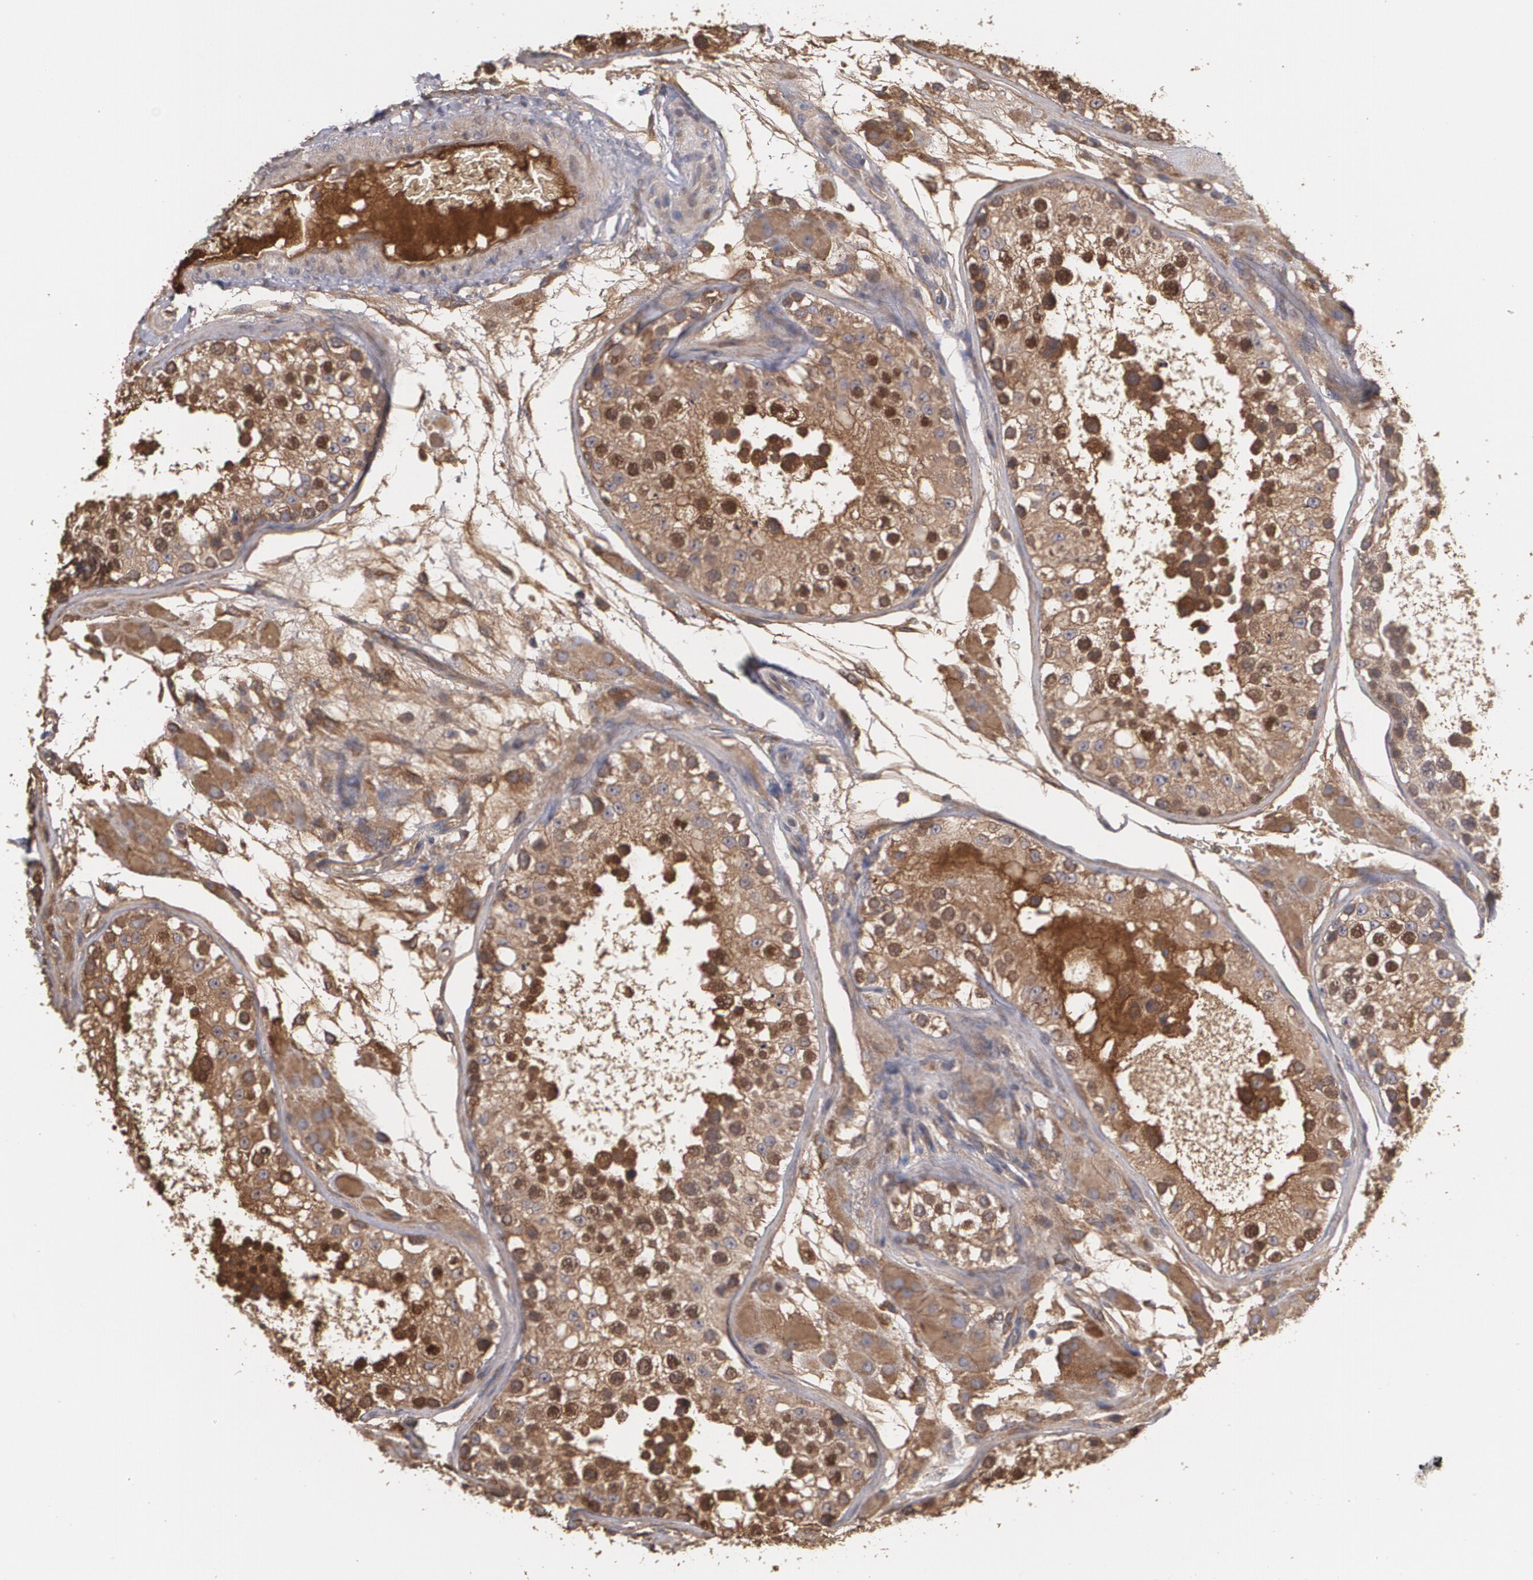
{"staining": {"intensity": "moderate", "quantity": ">75%", "location": "cytoplasmic/membranous"}, "tissue": "testis", "cell_type": "Cells in seminiferous ducts", "image_type": "normal", "snomed": [{"axis": "morphology", "description": "Normal tissue, NOS"}, {"axis": "topography", "description": "Testis"}], "caption": "The histopathology image shows staining of benign testis, revealing moderate cytoplasmic/membranous protein expression (brown color) within cells in seminiferous ducts. Nuclei are stained in blue.", "gene": "PON1", "patient": {"sex": "male", "age": 26}}